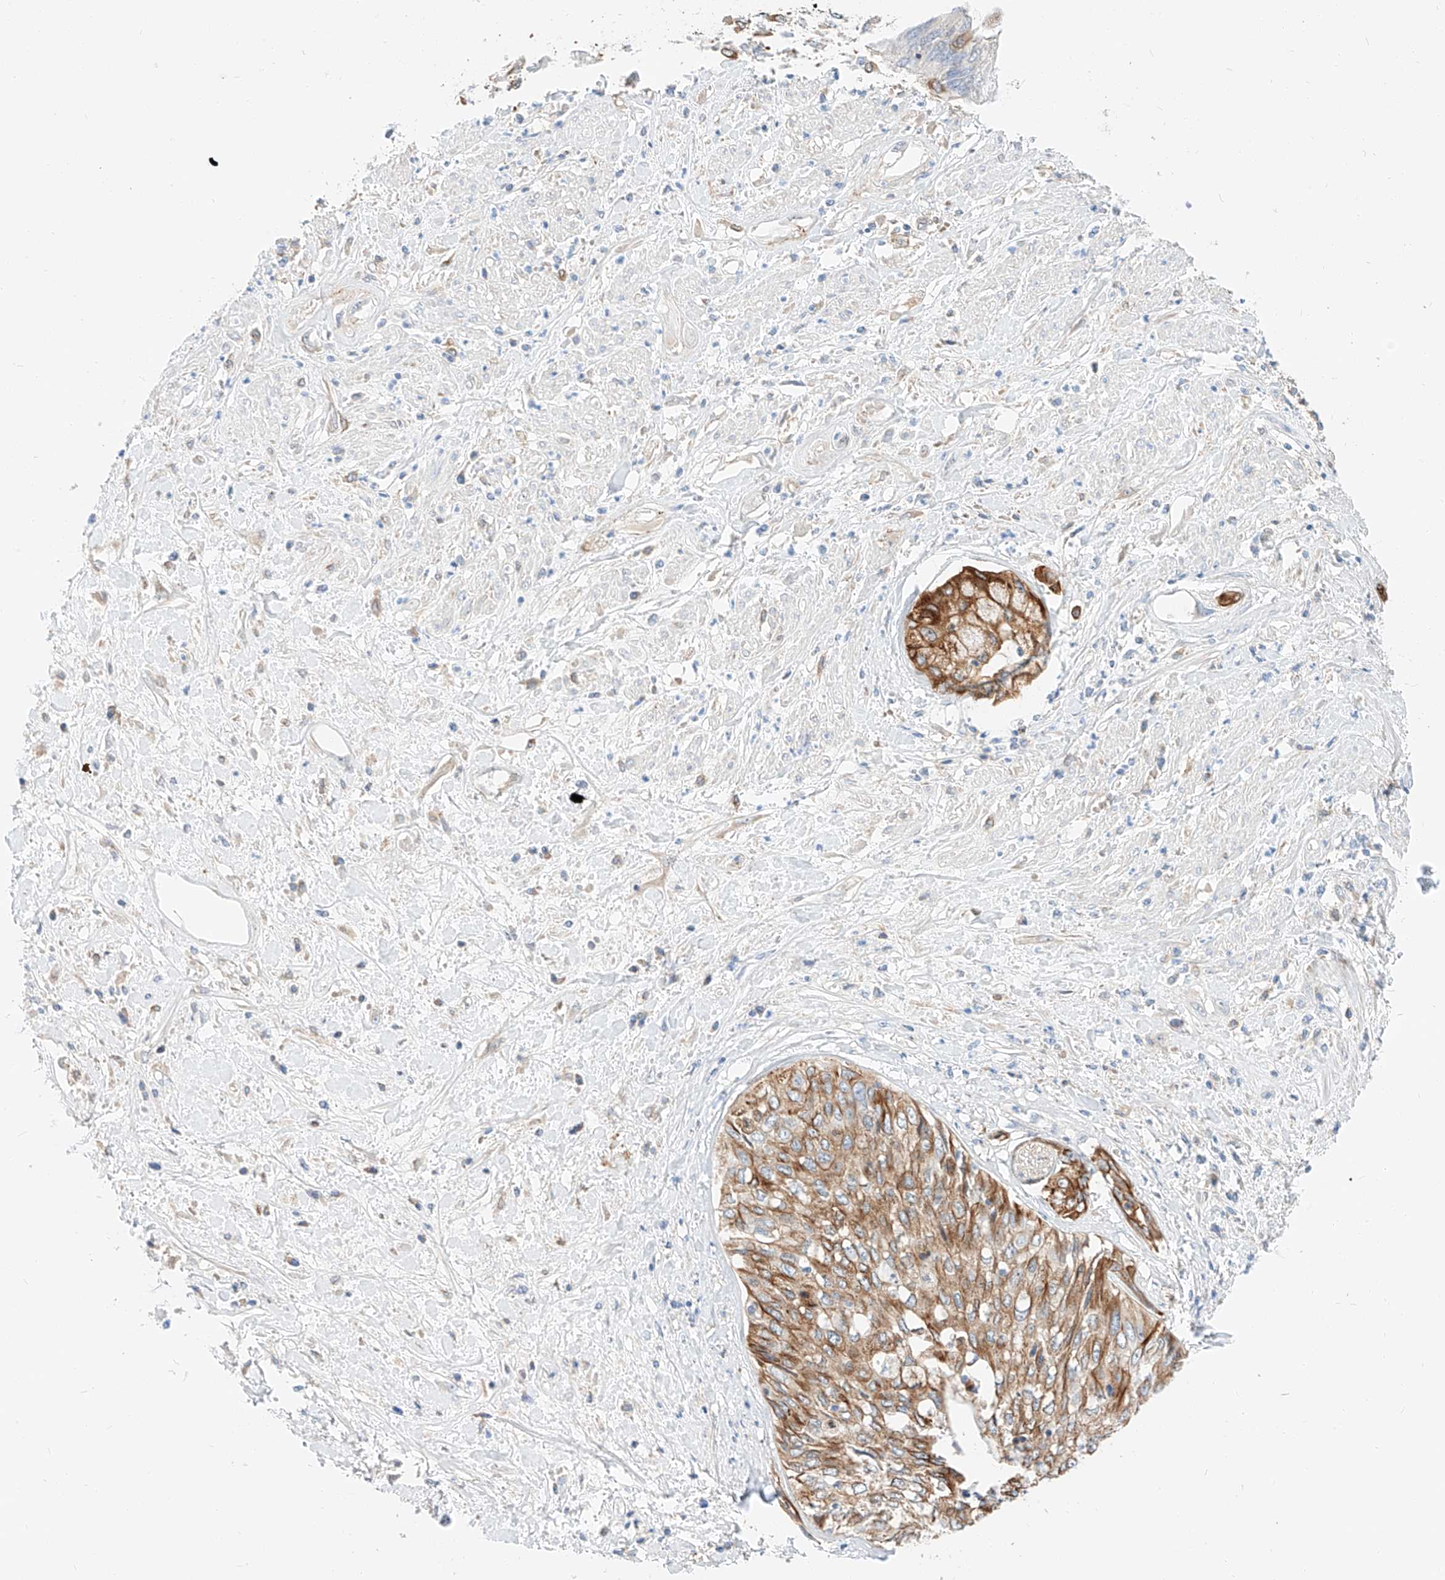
{"staining": {"intensity": "moderate", "quantity": ">75%", "location": "cytoplasmic/membranous"}, "tissue": "cervical cancer", "cell_type": "Tumor cells", "image_type": "cancer", "snomed": [{"axis": "morphology", "description": "Squamous cell carcinoma, NOS"}, {"axis": "topography", "description": "Cervix"}], "caption": "IHC of cervical cancer shows medium levels of moderate cytoplasmic/membranous staining in approximately >75% of tumor cells.", "gene": "MAP7", "patient": {"sex": "female", "age": 31}}